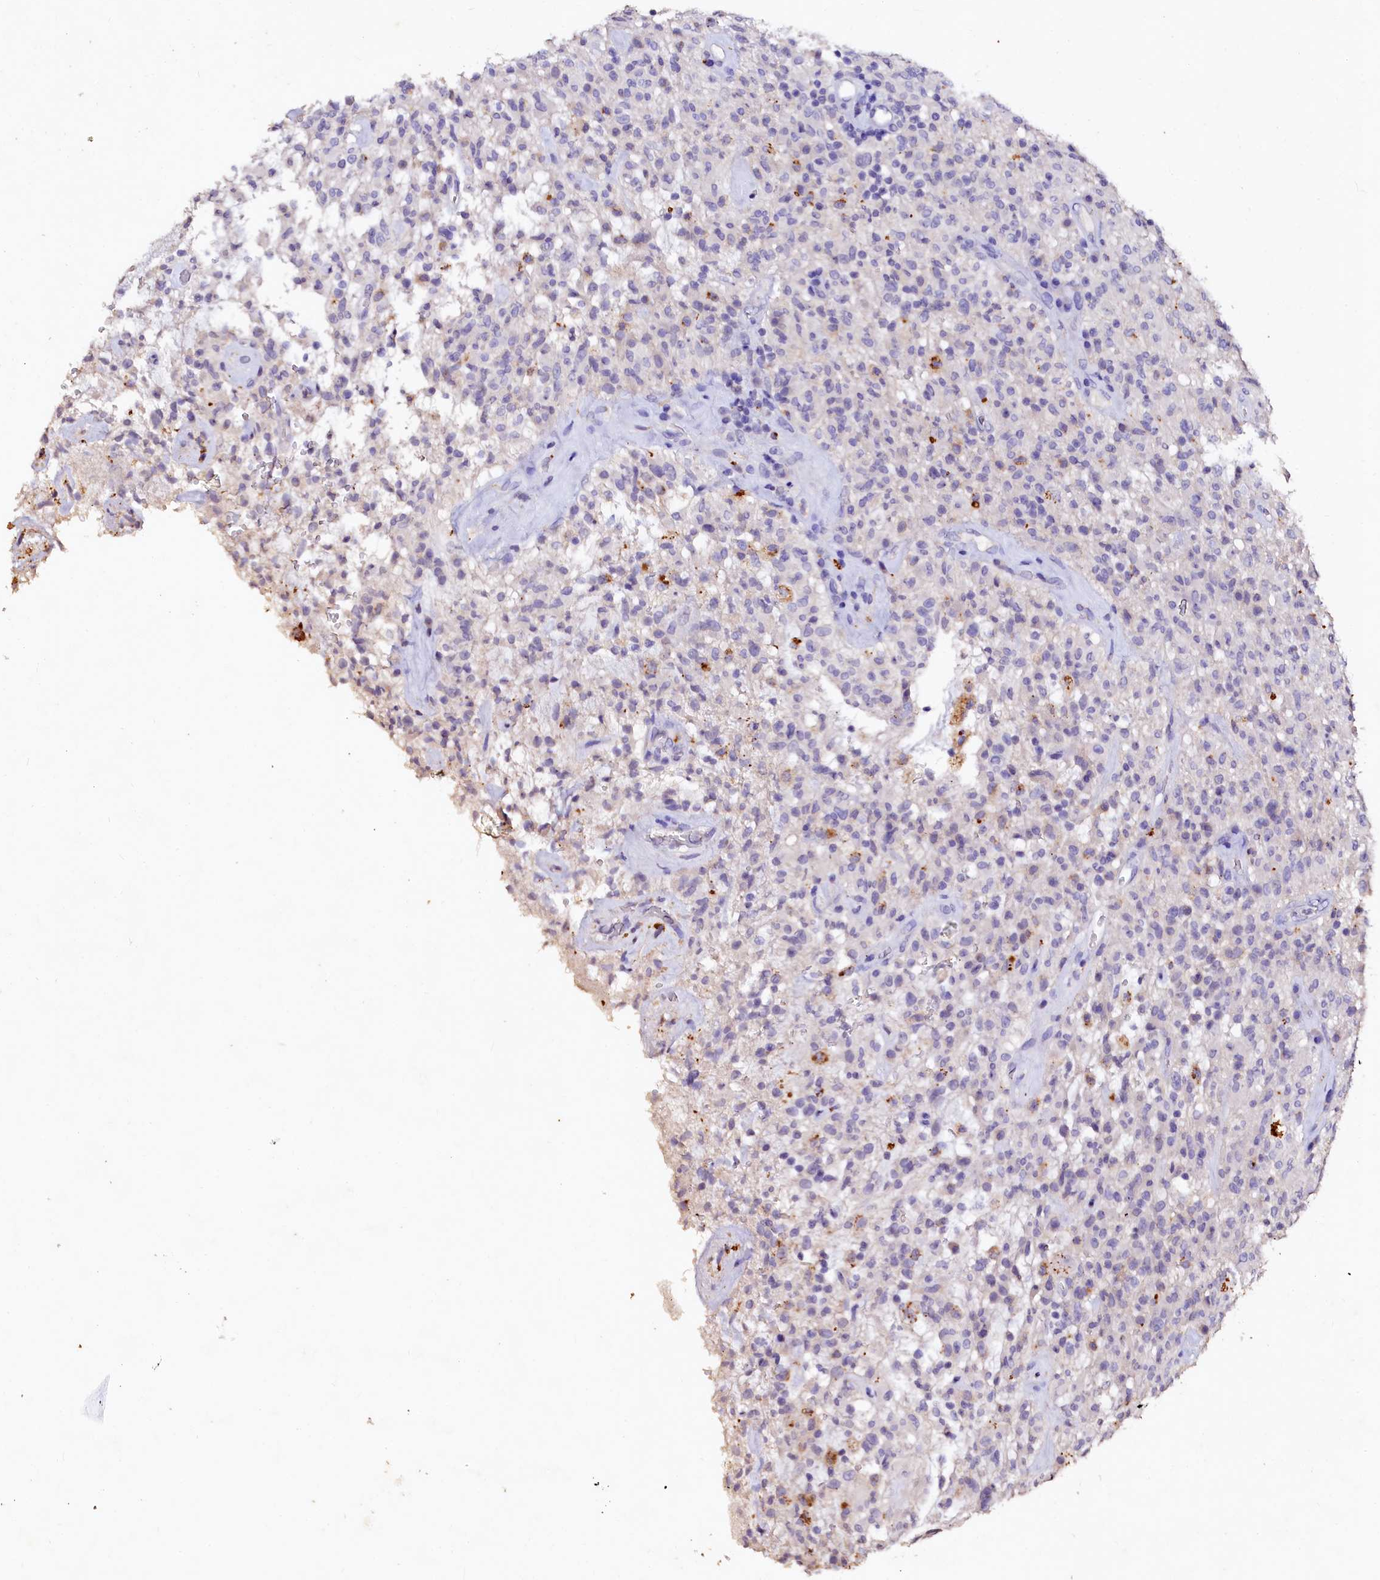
{"staining": {"intensity": "negative", "quantity": "none", "location": "none"}, "tissue": "glioma", "cell_type": "Tumor cells", "image_type": "cancer", "snomed": [{"axis": "morphology", "description": "Glioma, malignant, High grade"}, {"axis": "topography", "description": "Brain"}], "caption": "Glioma was stained to show a protein in brown. There is no significant staining in tumor cells.", "gene": "VPS36", "patient": {"sex": "female", "age": 57}}